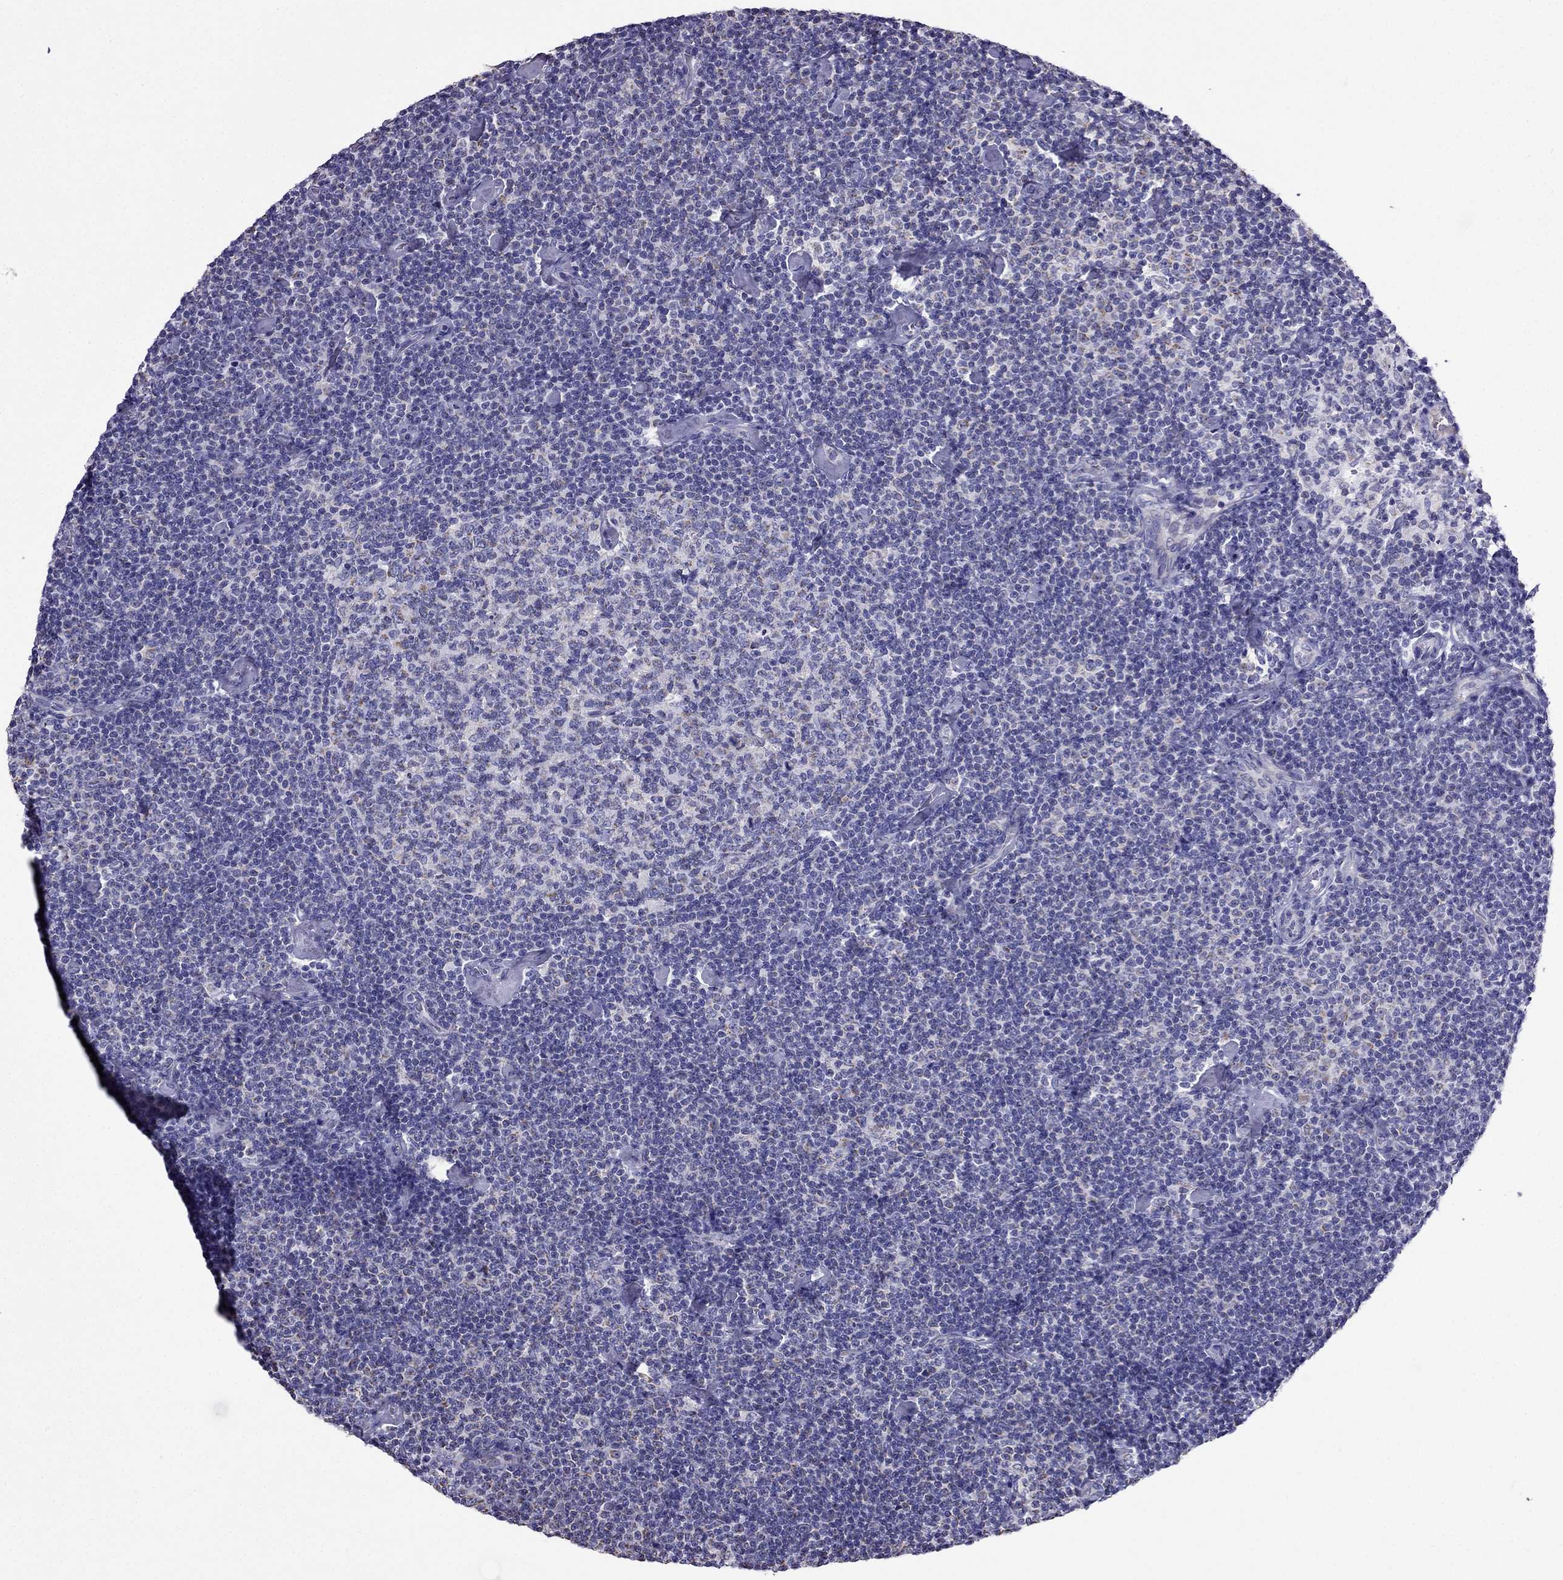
{"staining": {"intensity": "negative", "quantity": "none", "location": "none"}, "tissue": "lymphoma", "cell_type": "Tumor cells", "image_type": "cancer", "snomed": [{"axis": "morphology", "description": "Malignant lymphoma, non-Hodgkin's type, Low grade"}, {"axis": "topography", "description": "Lymph node"}], "caption": "This micrograph is of malignant lymphoma, non-Hodgkin's type (low-grade) stained with IHC to label a protein in brown with the nuclei are counter-stained blue. There is no expression in tumor cells.", "gene": "DSC1", "patient": {"sex": "male", "age": 81}}